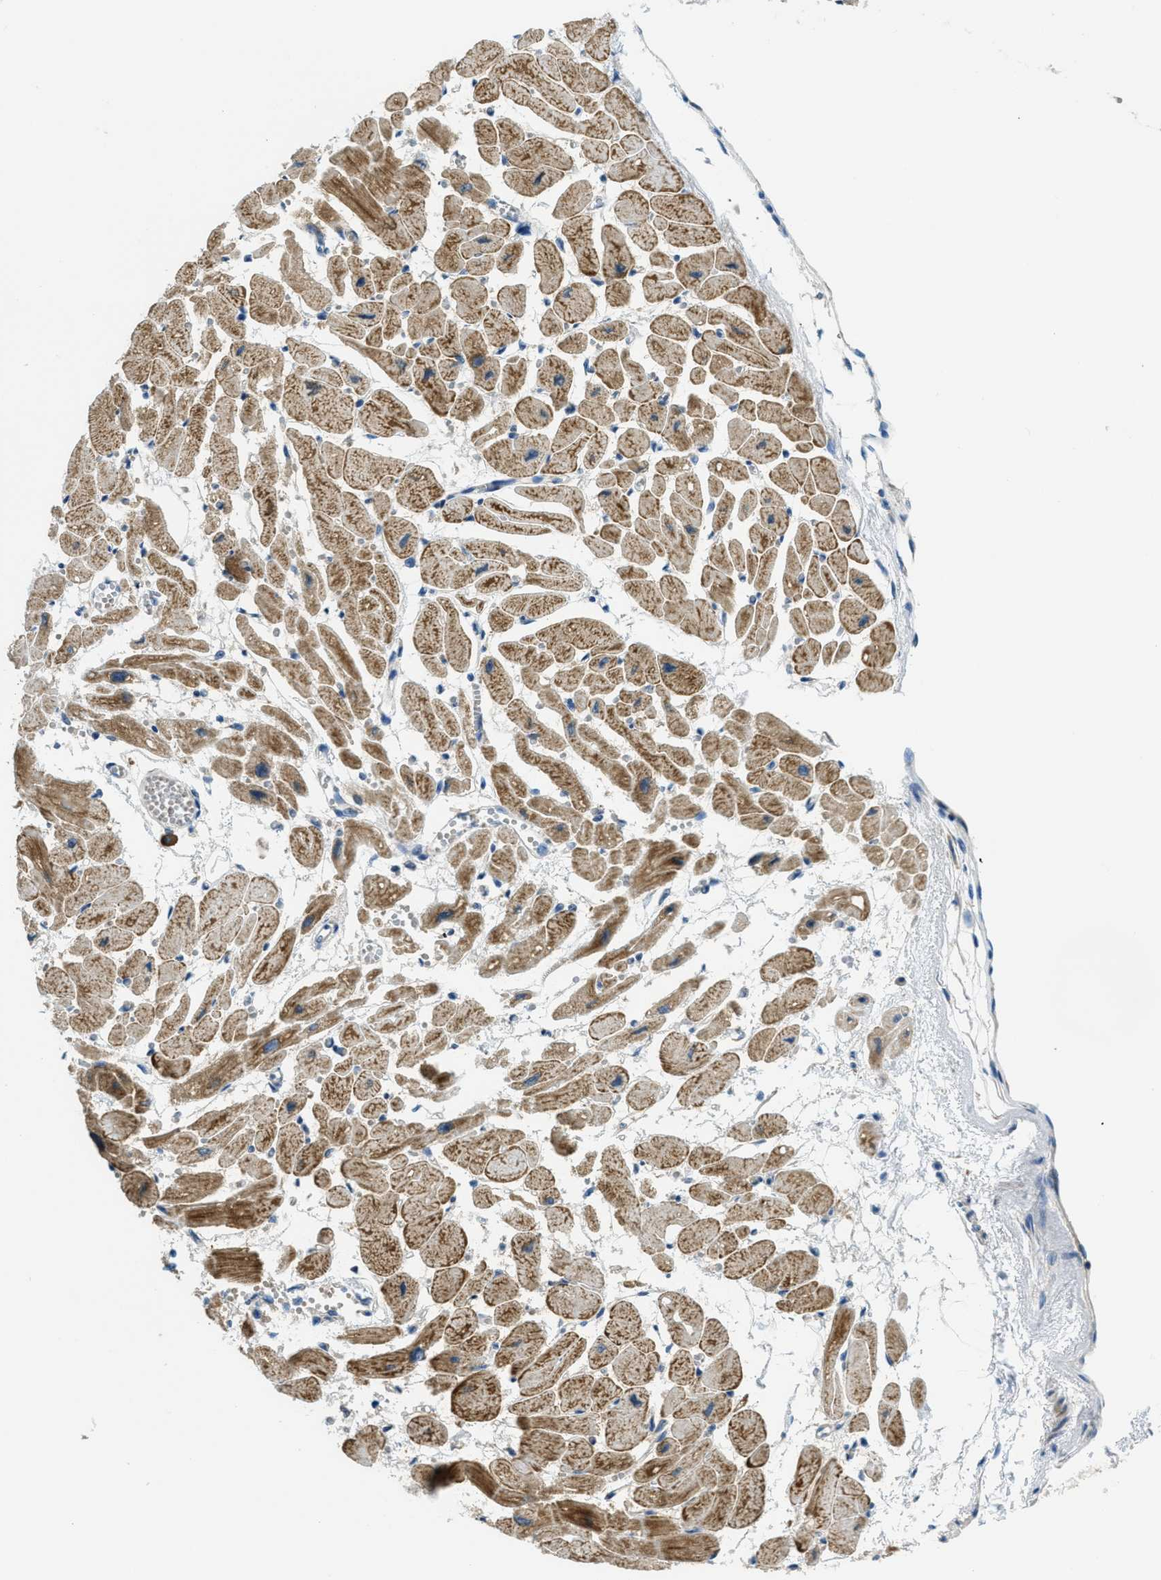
{"staining": {"intensity": "moderate", "quantity": ">75%", "location": "cytoplasmic/membranous"}, "tissue": "heart muscle", "cell_type": "Cardiomyocytes", "image_type": "normal", "snomed": [{"axis": "morphology", "description": "Normal tissue, NOS"}, {"axis": "topography", "description": "Heart"}], "caption": "Immunohistochemical staining of normal heart muscle demonstrates >75% levels of moderate cytoplasmic/membranous protein positivity in approximately >75% of cardiomyocytes. (Stains: DAB (3,3'-diaminobenzidine) in brown, nuclei in blue, Microscopy: brightfield microscopy at high magnification).", "gene": "RFFL", "patient": {"sex": "female", "age": 54}}